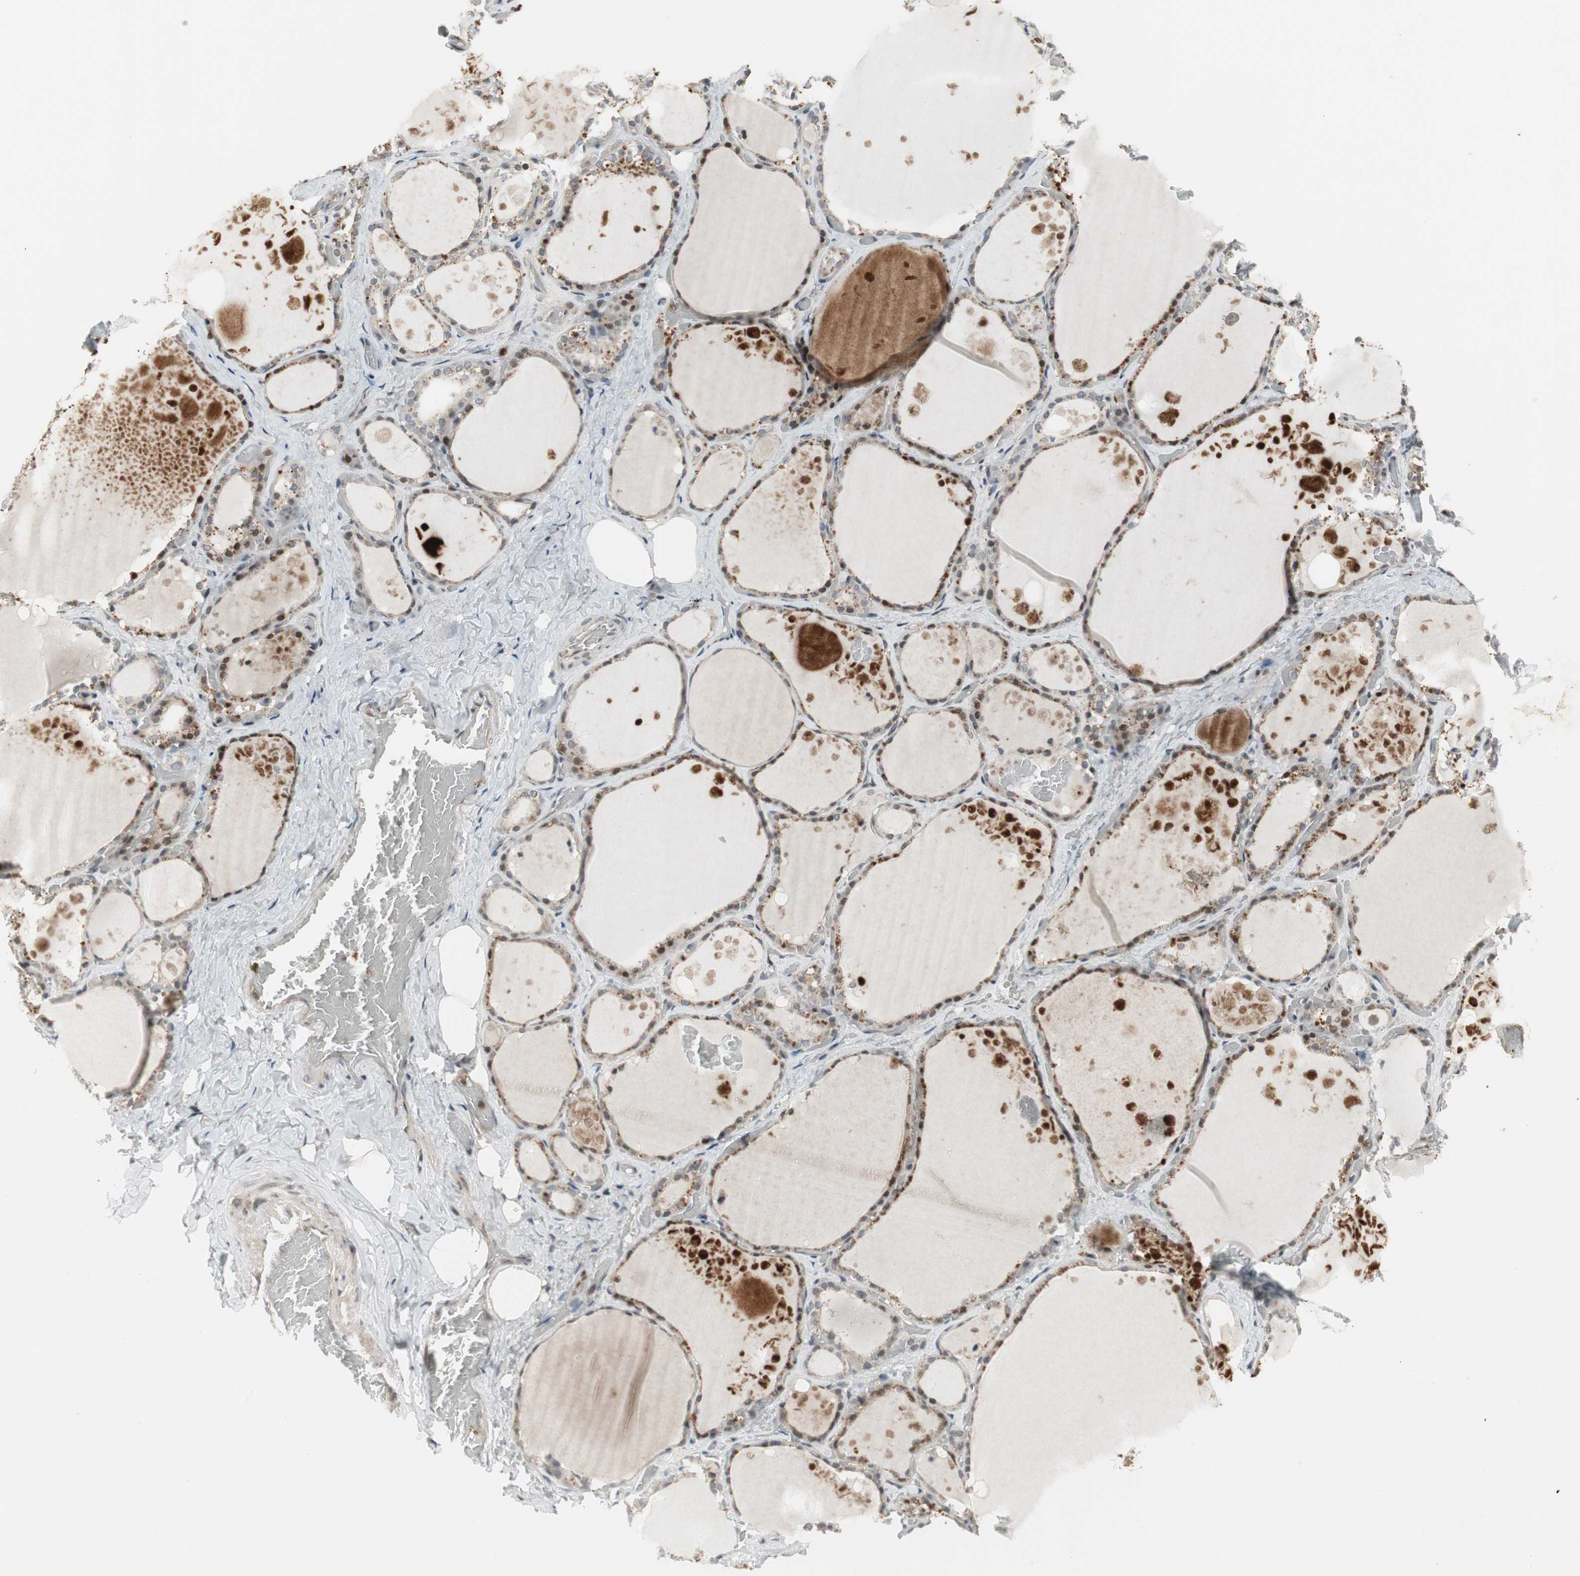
{"staining": {"intensity": "moderate", "quantity": "<25%", "location": "nuclear"}, "tissue": "thyroid gland", "cell_type": "Glandular cells", "image_type": "normal", "snomed": [{"axis": "morphology", "description": "Normal tissue, NOS"}, {"axis": "topography", "description": "Thyroid gland"}], "caption": "Immunohistochemical staining of benign thyroid gland exhibits <25% levels of moderate nuclear protein staining in approximately <25% of glandular cells. (DAB (3,3'-diaminobenzidine) IHC, brown staining for protein, blue staining for nuclei).", "gene": "SNX4", "patient": {"sex": "male", "age": 61}}